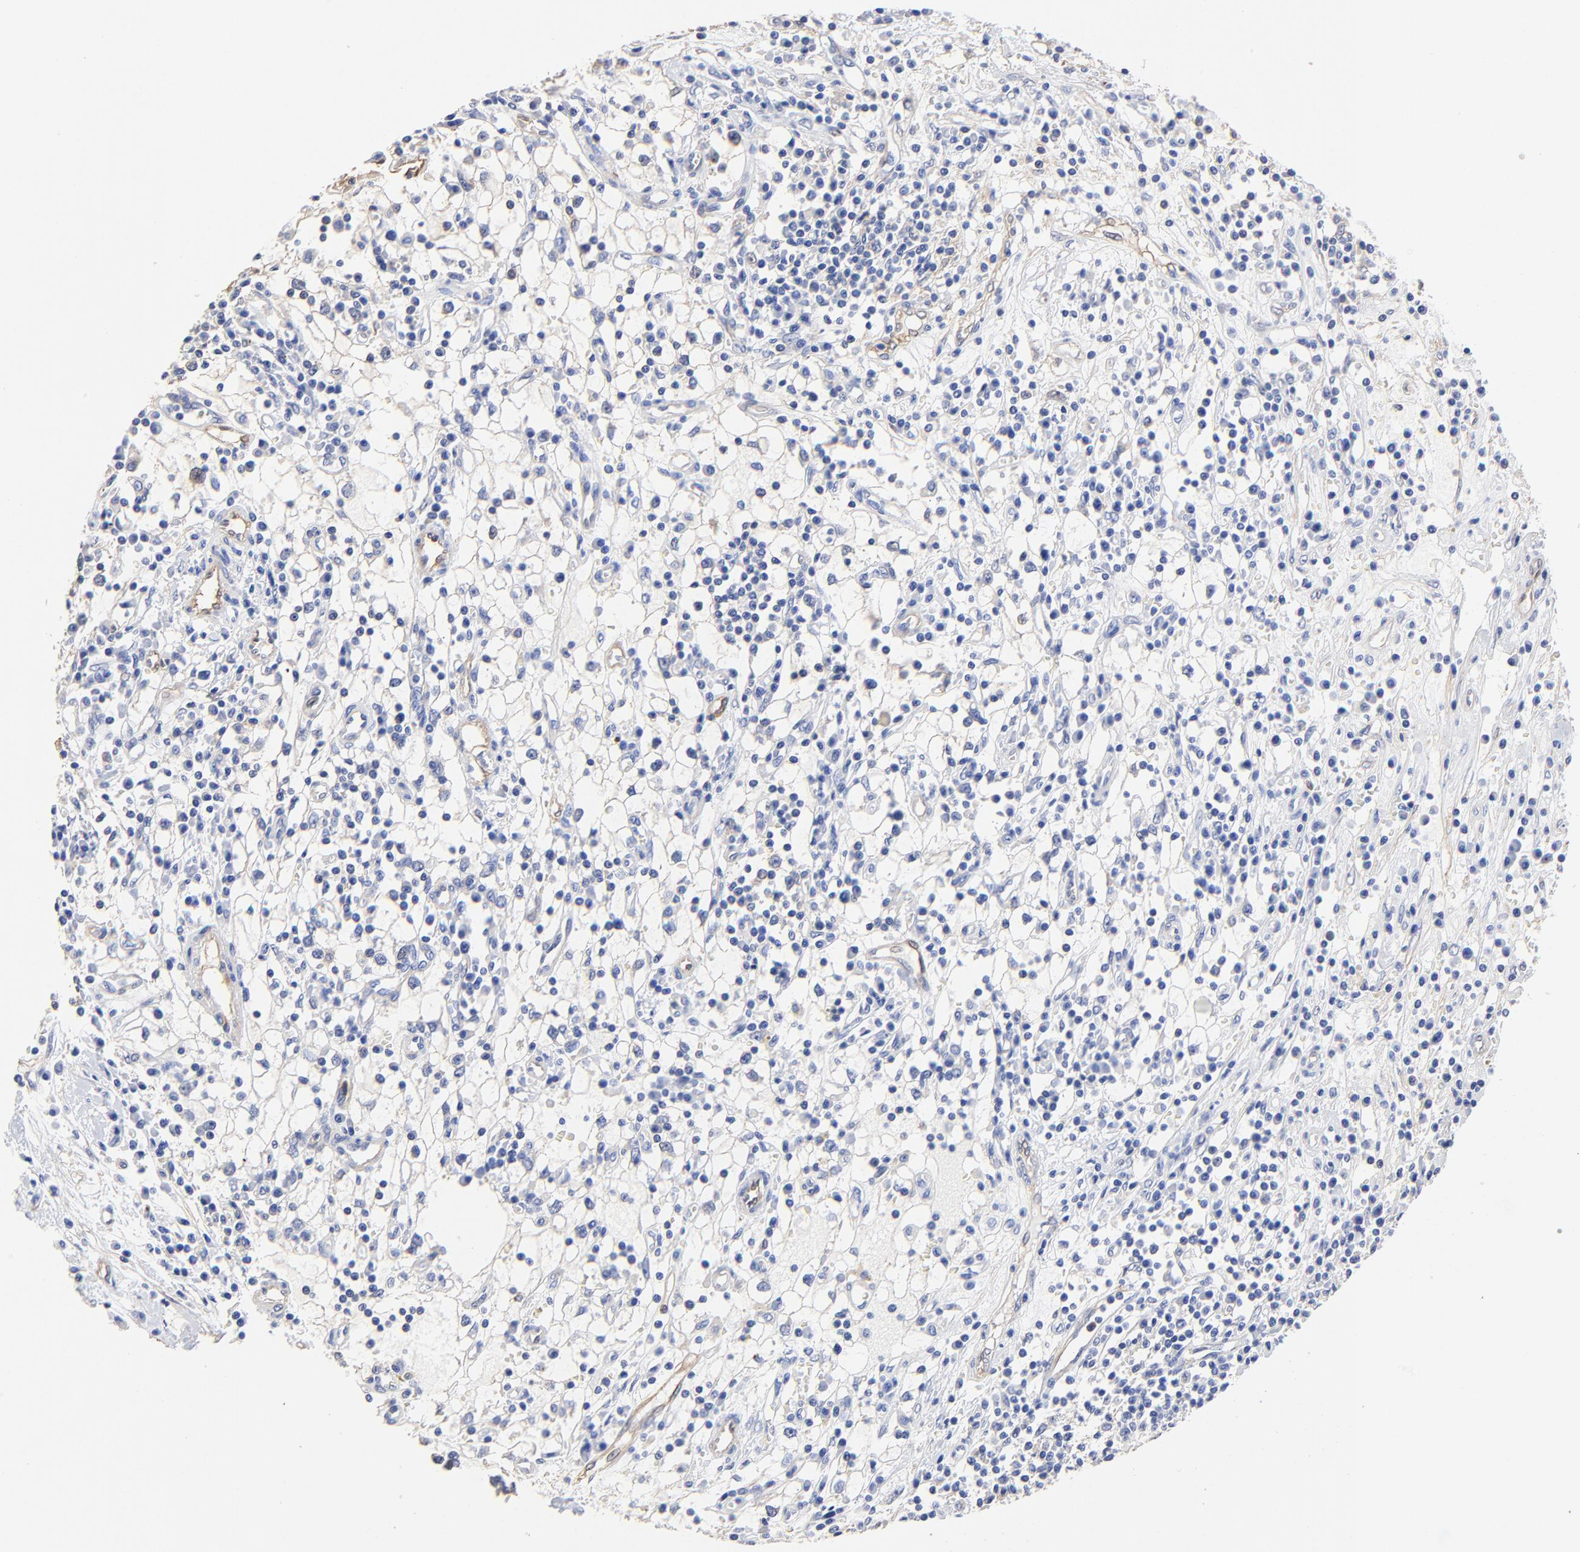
{"staining": {"intensity": "negative", "quantity": "none", "location": "none"}, "tissue": "renal cancer", "cell_type": "Tumor cells", "image_type": "cancer", "snomed": [{"axis": "morphology", "description": "Adenocarcinoma, NOS"}, {"axis": "topography", "description": "Kidney"}], "caption": "High power microscopy histopathology image of an immunohistochemistry image of renal cancer (adenocarcinoma), revealing no significant positivity in tumor cells.", "gene": "TAGLN2", "patient": {"sex": "male", "age": 82}}